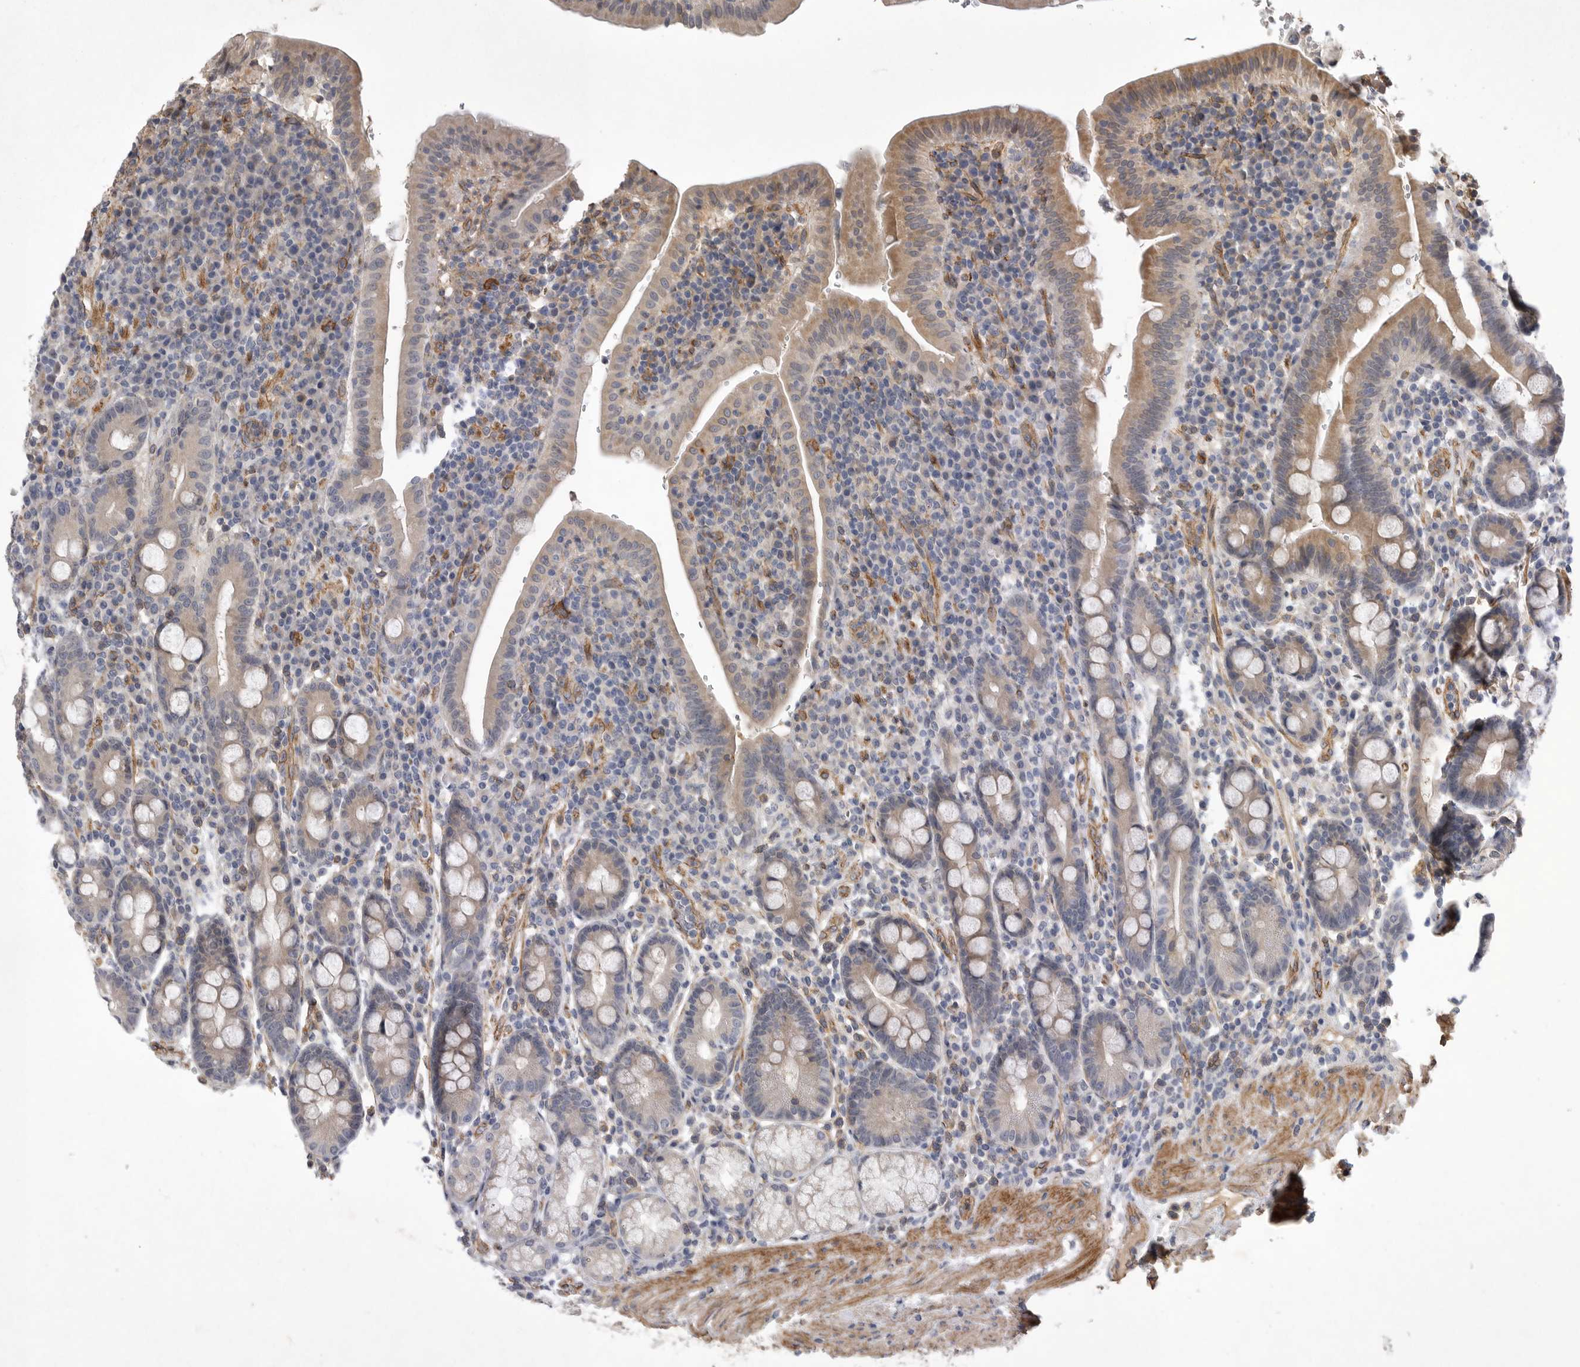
{"staining": {"intensity": "moderate", "quantity": ">75%", "location": "cytoplasmic/membranous"}, "tissue": "duodenum", "cell_type": "Glandular cells", "image_type": "normal", "snomed": [{"axis": "morphology", "description": "Normal tissue, NOS"}, {"axis": "morphology", "description": "Adenocarcinoma, NOS"}, {"axis": "topography", "description": "Pancreas"}, {"axis": "topography", "description": "Duodenum"}], "caption": "Human duodenum stained for a protein (brown) exhibits moderate cytoplasmic/membranous positive expression in about >75% of glandular cells.", "gene": "ANKFY1", "patient": {"sex": "male", "age": 50}}